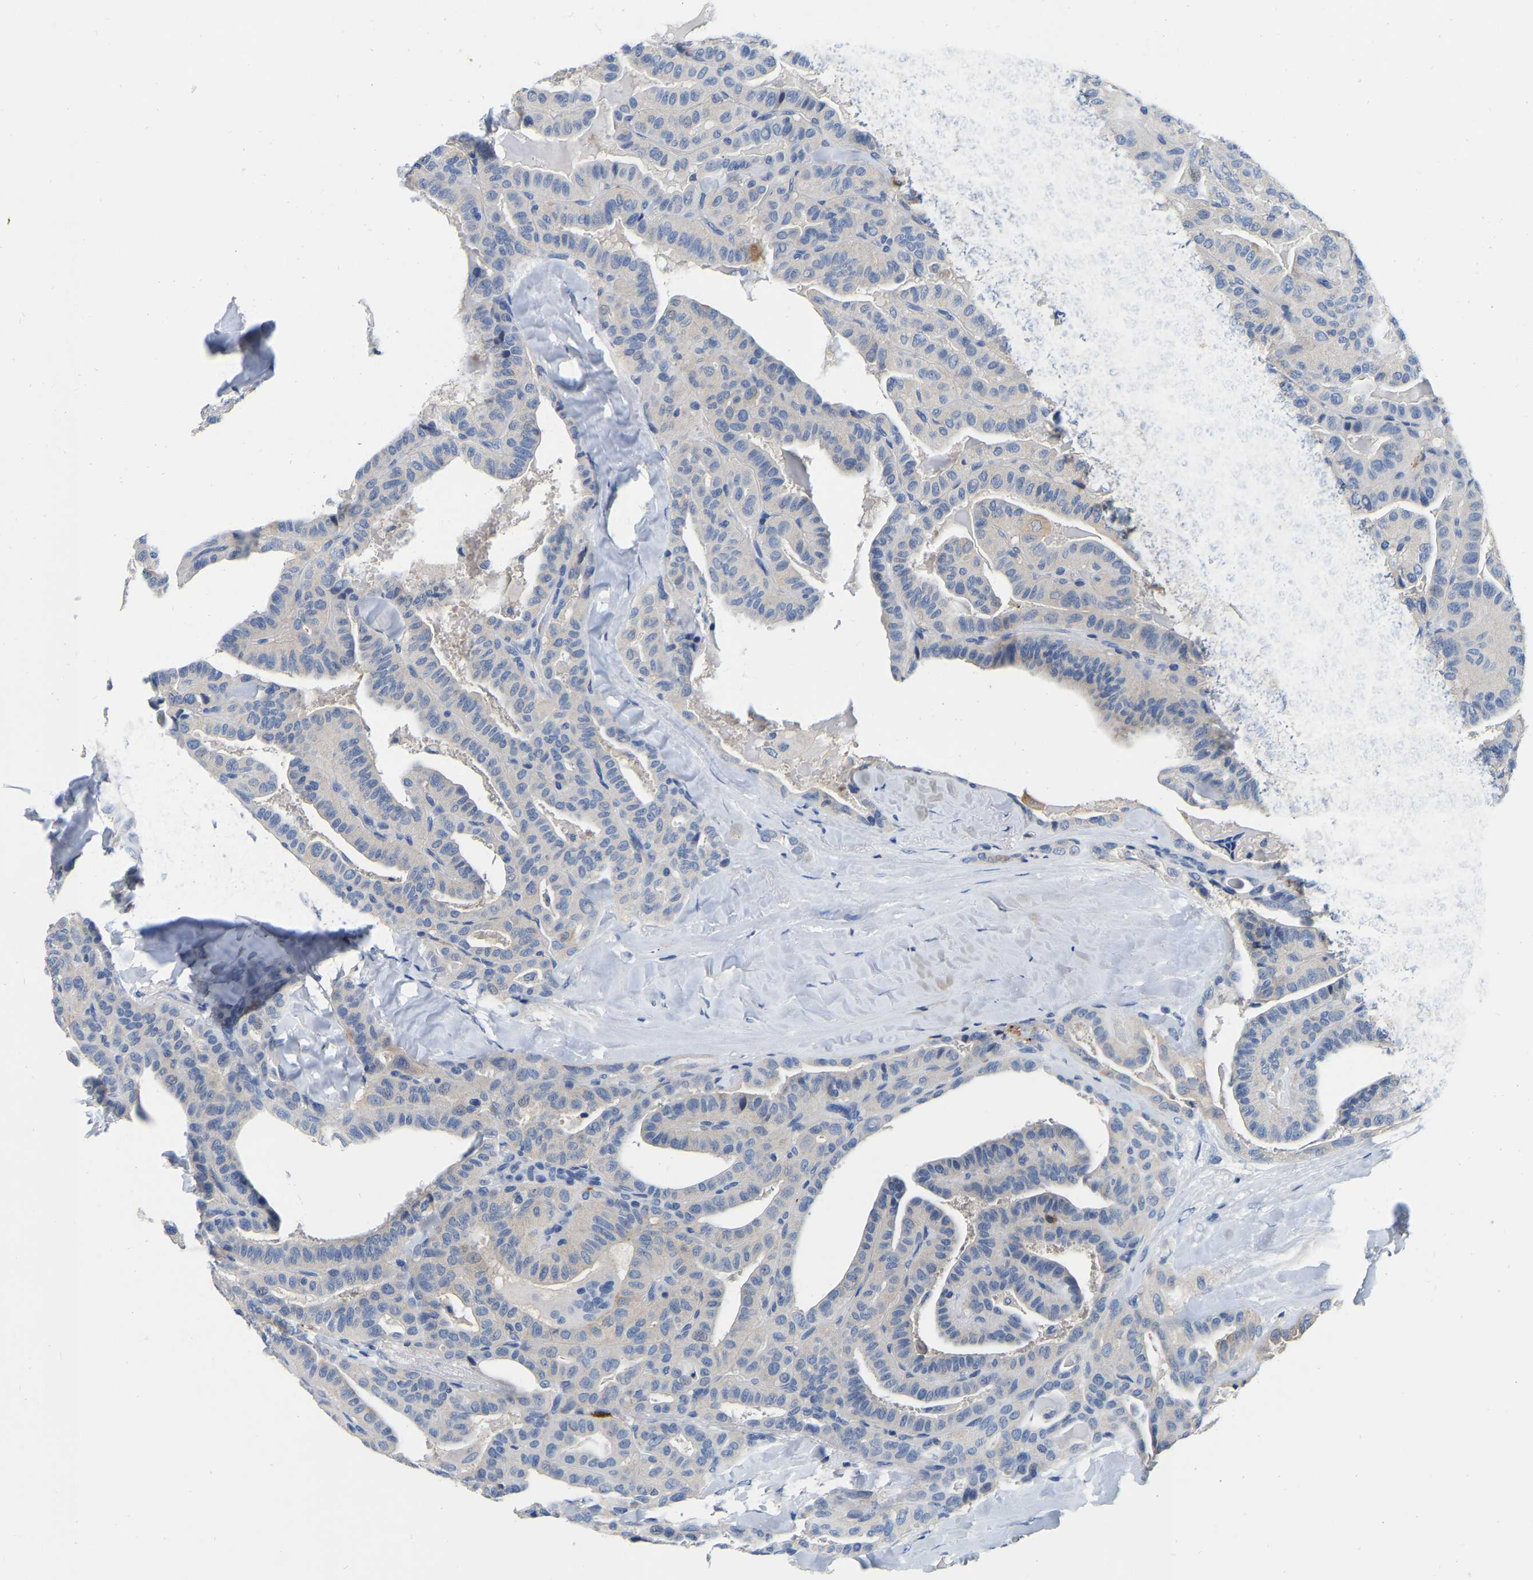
{"staining": {"intensity": "negative", "quantity": "none", "location": "none"}, "tissue": "thyroid cancer", "cell_type": "Tumor cells", "image_type": "cancer", "snomed": [{"axis": "morphology", "description": "Papillary adenocarcinoma, NOS"}, {"axis": "topography", "description": "Thyroid gland"}], "caption": "Immunohistochemistry micrograph of neoplastic tissue: human papillary adenocarcinoma (thyroid) stained with DAB demonstrates no significant protein staining in tumor cells. The staining is performed using DAB brown chromogen with nuclei counter-stained in using hematoxylin.", "gene": "RAB27B", "patient": {"sex": "male", "age": 77}}